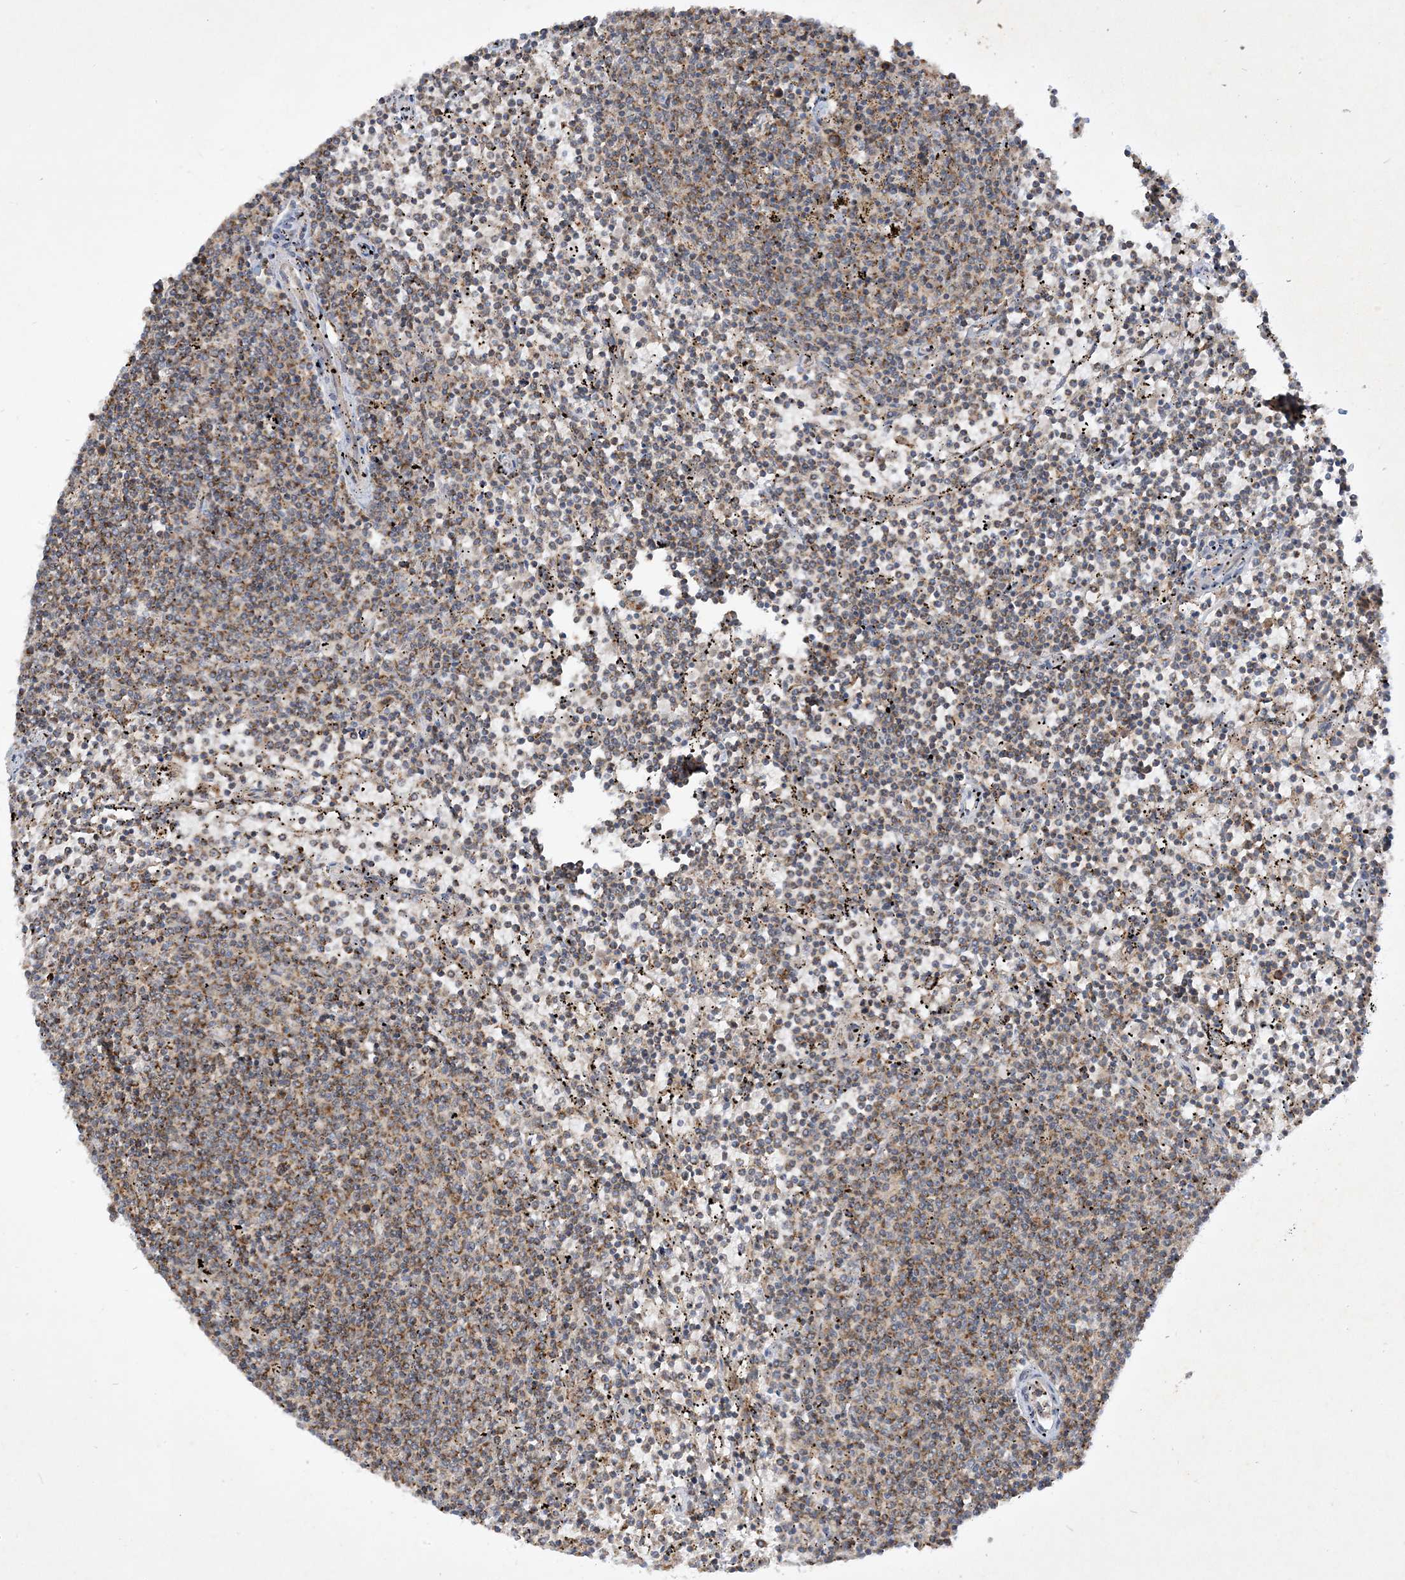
{"staining": {"intensity": "weak", "quantity": "<25%", "location": "cytoplasmic/membranous"}, "tissue": "lymphoma", "cell_type": "Tumor cells", "image_type": "cancer", "snomed": [{"axis": "morphology", "description": "Malignant lymphoma, non-Hodgkin's type, Low grade"}, {"axis": "topography", "description": "Spleen"}], "caption": "This photomicrograph is of low-grade malignant lymphoma, non-Hodgkin's type stained with immunohistochemistry (IHC) to label a protein in brown with the nuclei are counter-stained blue. There is no expression in tumor cells.", "gene": "NDUFAF3", "patient": {"sex": "female", "age": 50}}